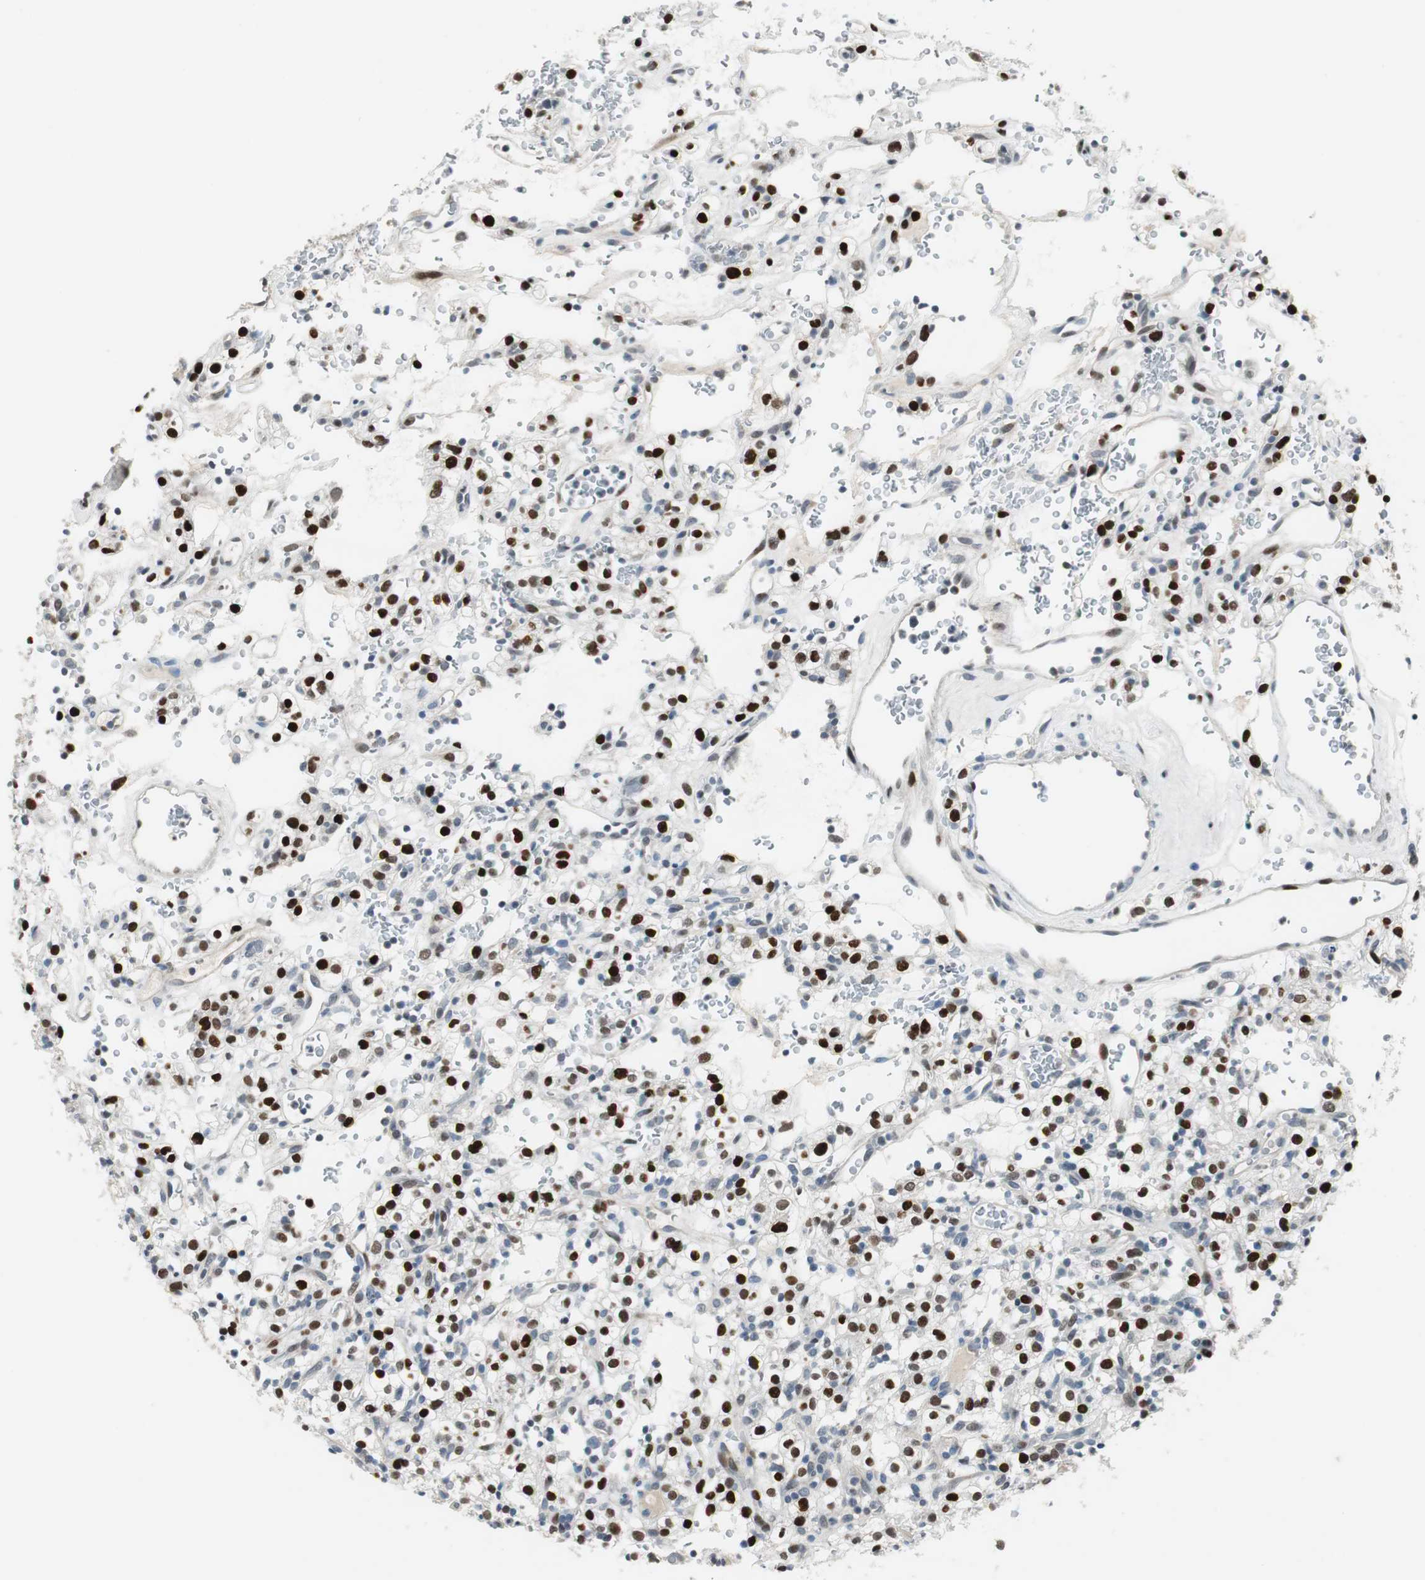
{"staining": {"intensity": "strong", "quantity": ">75%", "location": "nuclear"}, "tissue": "renal cancer", "cell_type": "Tumor cells", "image_type": "cancer", "snomed": [{"axis": "morphology", "description": "Normal tissue, NOS"}, {"axis": "morphology", "description": "Adenocarcinoma, NOS"}, {"axis": "topography", "description": "Kidney"}], "caption": "Renal cancer tissue demonstrates strong nuclear positivity in about >75% of tumor cells", "gene": "AJUBA", "patient": {"sex": "female", "age": 72}}